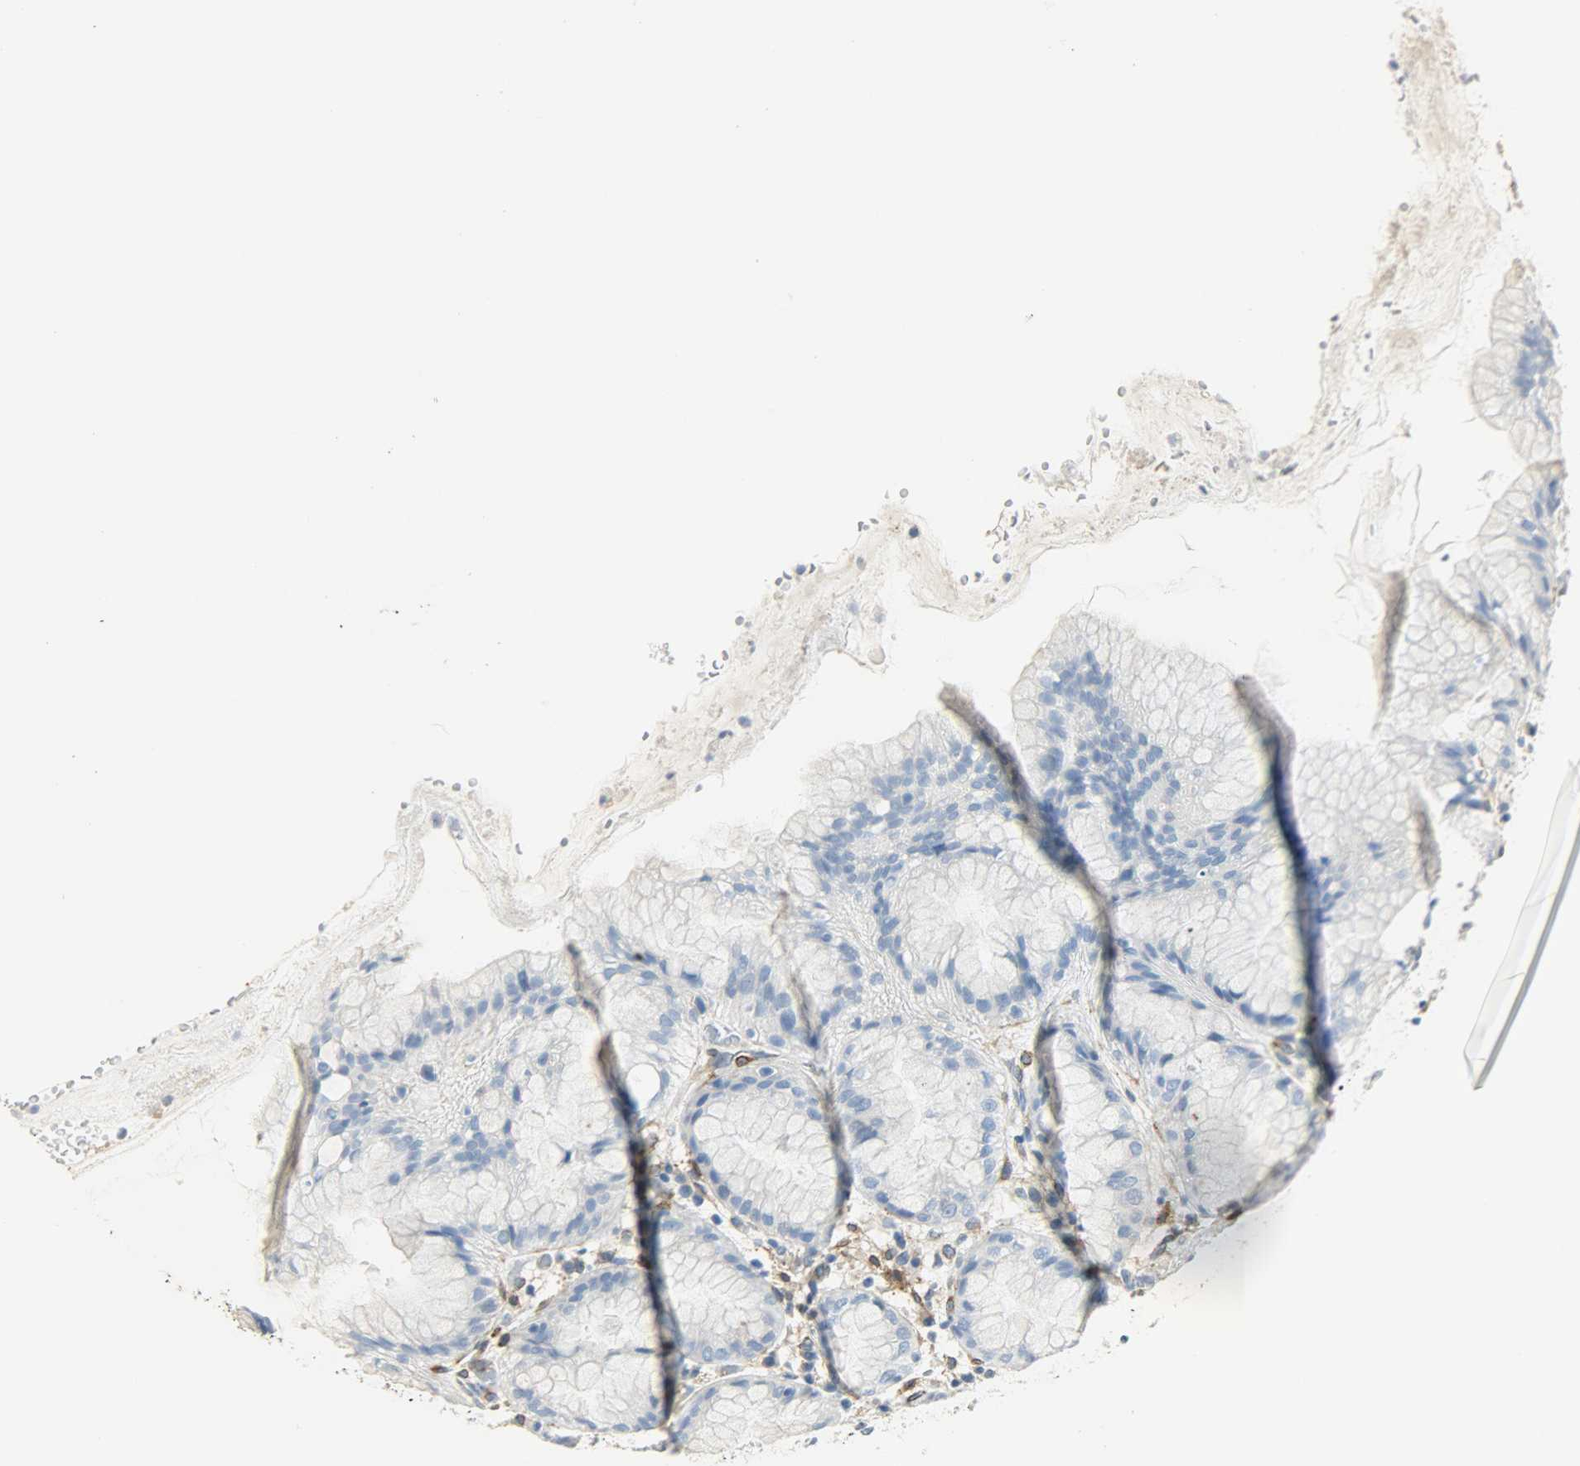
{"staining": {"intensity": "negative", "quantity": "none", "location": "none"}, "tissue": "stomach", "cell_type": "Glandular cells", "image_type": "normal", "snomed": [{"axis": "morphology", "description": "Normal tissue, NOS"}, {"axis": "topography", "description": "Stomach"}, {"axis": "topography", "description": "Stomach, lower"}], "caption": "A micrograph of stomach stained for a protein displays no brown staining in glandular cells. The staining was performed using DAB (3,3'-diaminobenzidine) to visualize the protein expression in brown, while the nuclei were stained in blue with hematoxylin (Magnification: 20x).", "gene": "PKD2", "patient": {"sex": "female", "age": 75}}